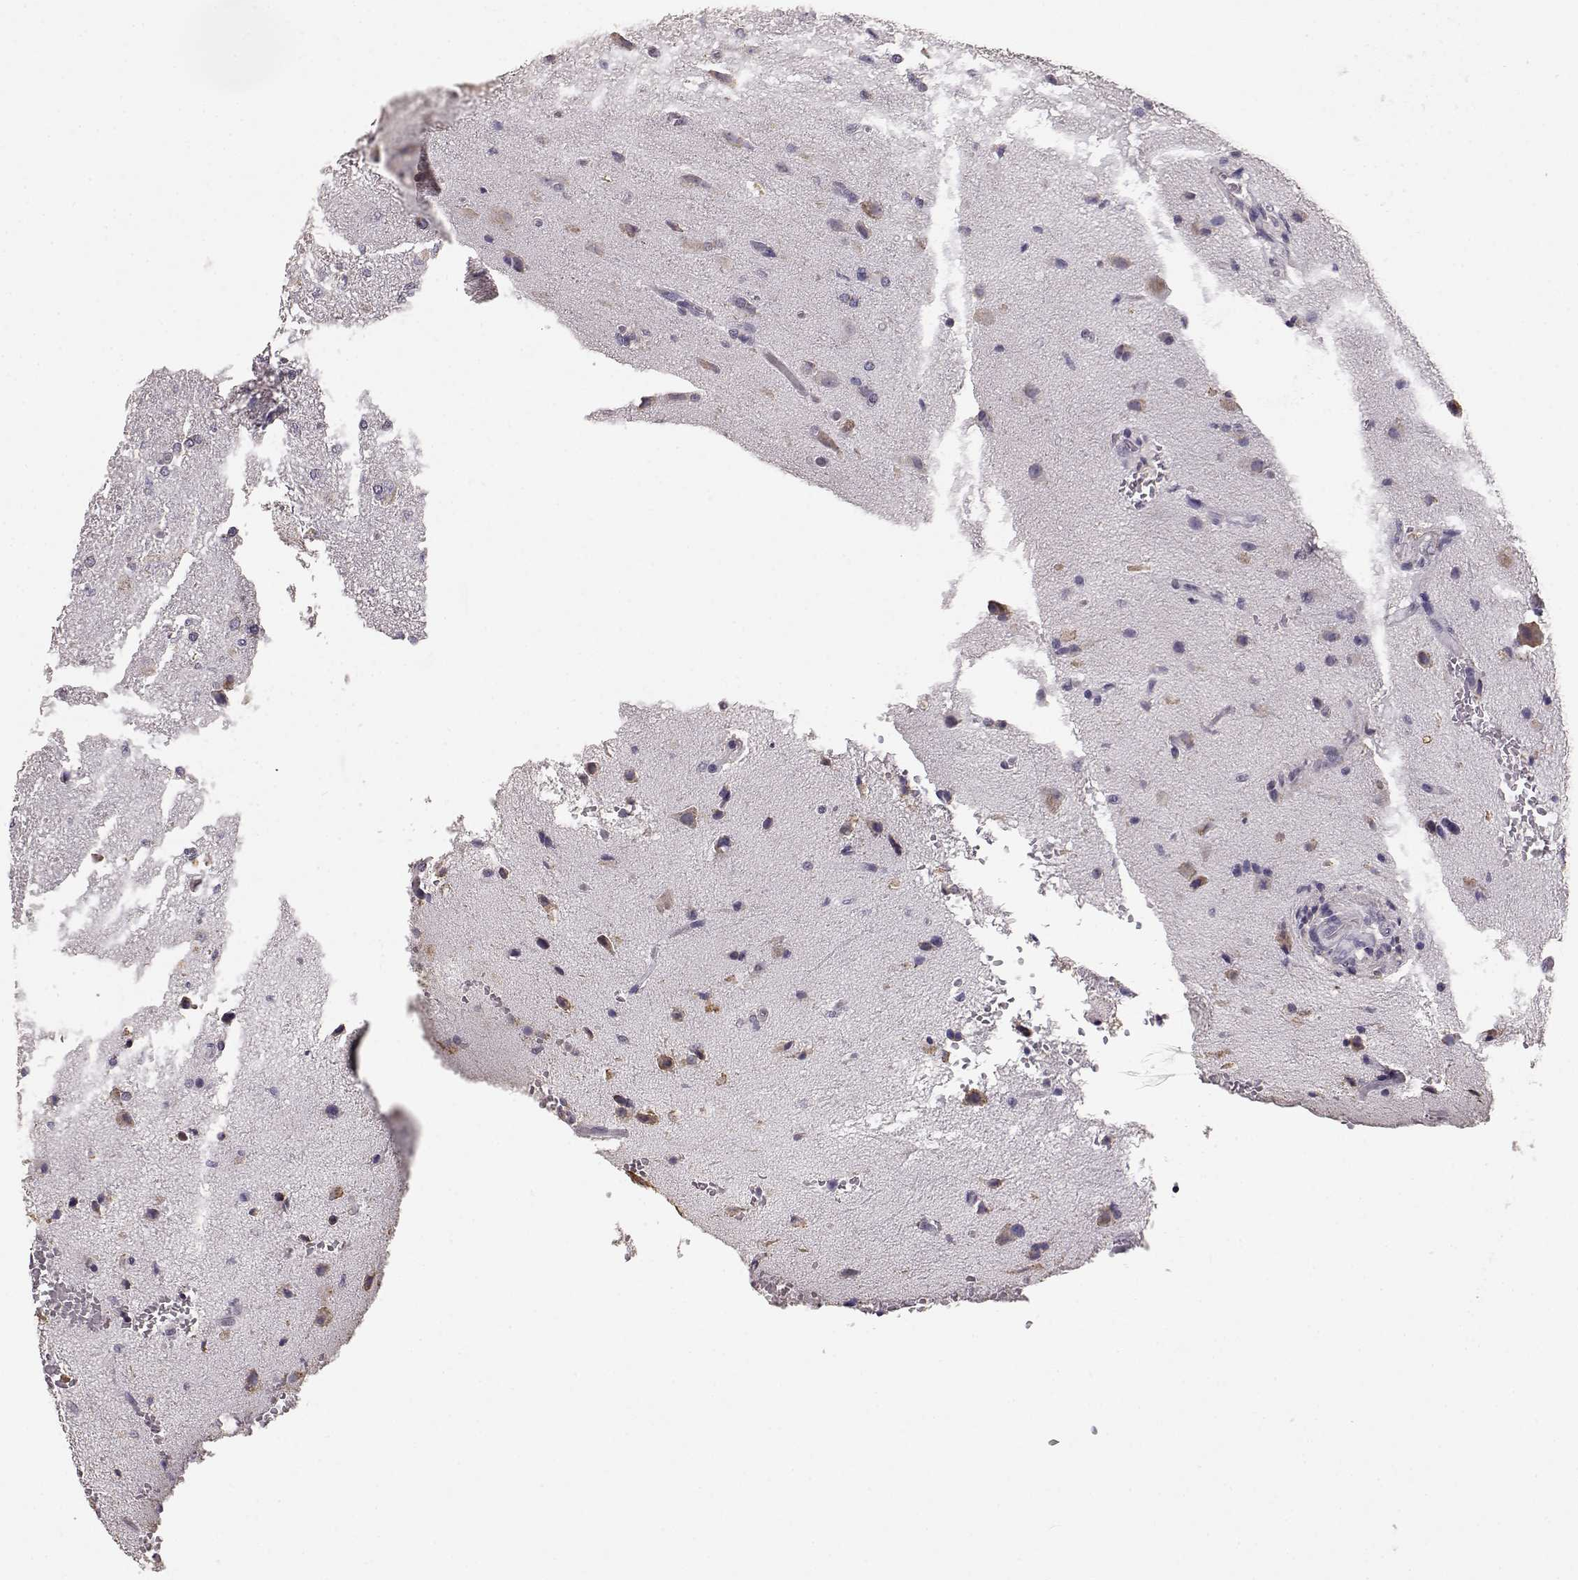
{"staining": {"intensity": "moderate", "quantity": "25%-75%", "location": "cytoplasmic/membranous"}, "tissue": "glioma", "cell_type": "Tumor cells", "image_type": "cancer", "snomed": [{"axis": "morphology", "description": "Glioma, malignant, High grade"}, {"axis": "topography", "description": "Brain"}], "caption": "Glioma was stained to show a protein in brown. There is medium levels of moderate cytoplasmic/membranous staining in about 25%-75% of tumor cells.", "gene": "GABRG3", "patient": {"sex": "male", "age": 68}}